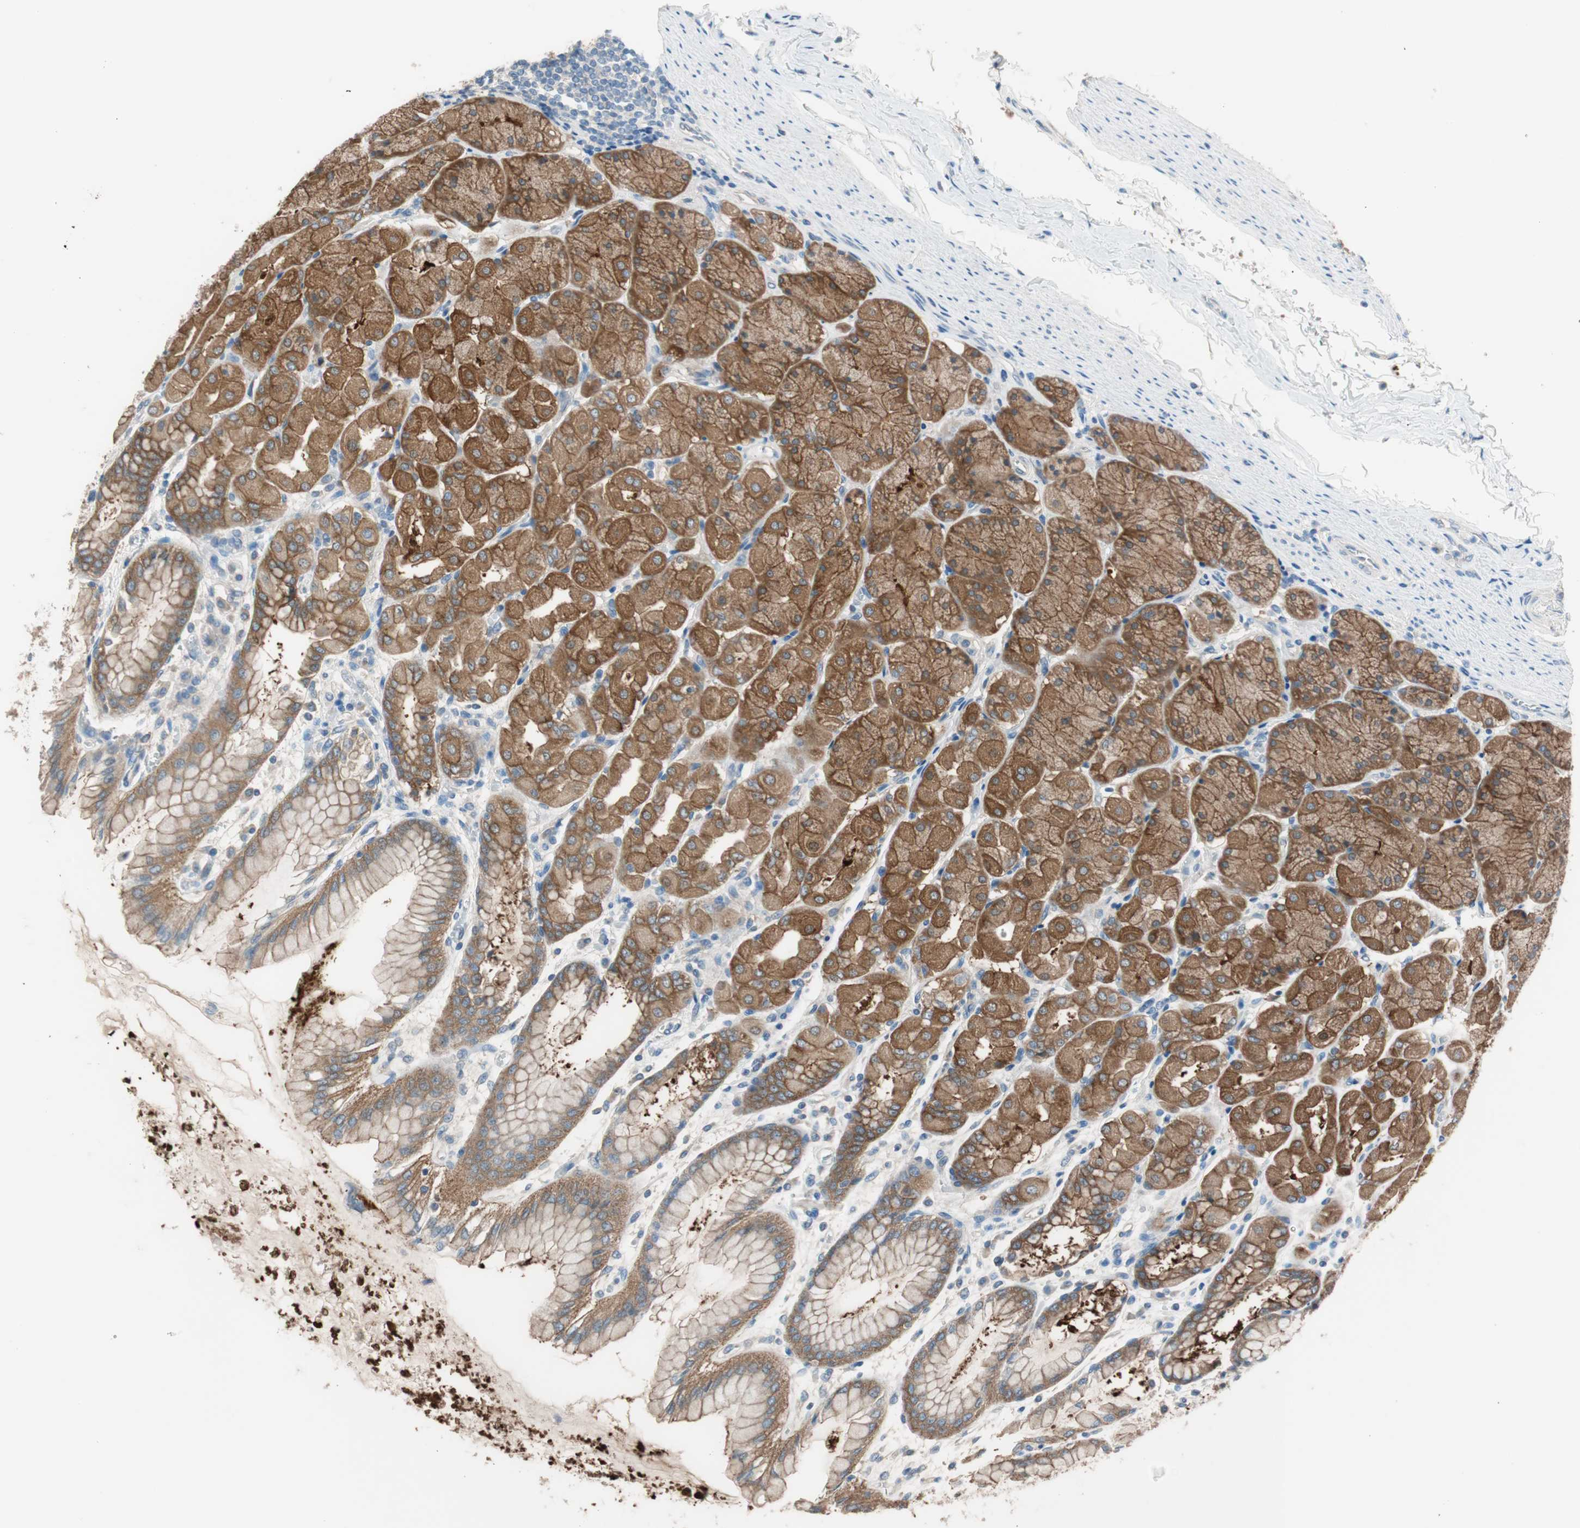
{"staining": {"intensity": "moderate", "quantity": ">75%", "location": "cytoplasmic/membranous"}, "tissue": "stomach", "cell_type": "Glandular cells", "image_type": "normal", "snomed": [{"axis": "morphology", "description": "Normal tissue, NOS"}, {"axis": "topography", "description": "Stomach, upper"}], "caption": "High-magnification brightfield microscopy of unremarkable stomach stained with DAB (brown) and counterstained with hematoxylin (blue). glandular cells exhibit moderate cytoplasmic/membranous positivity is appreciated in about>75% of cells.", "gene": "GLUL", "patient": {"sex": "female", "age": 56}}